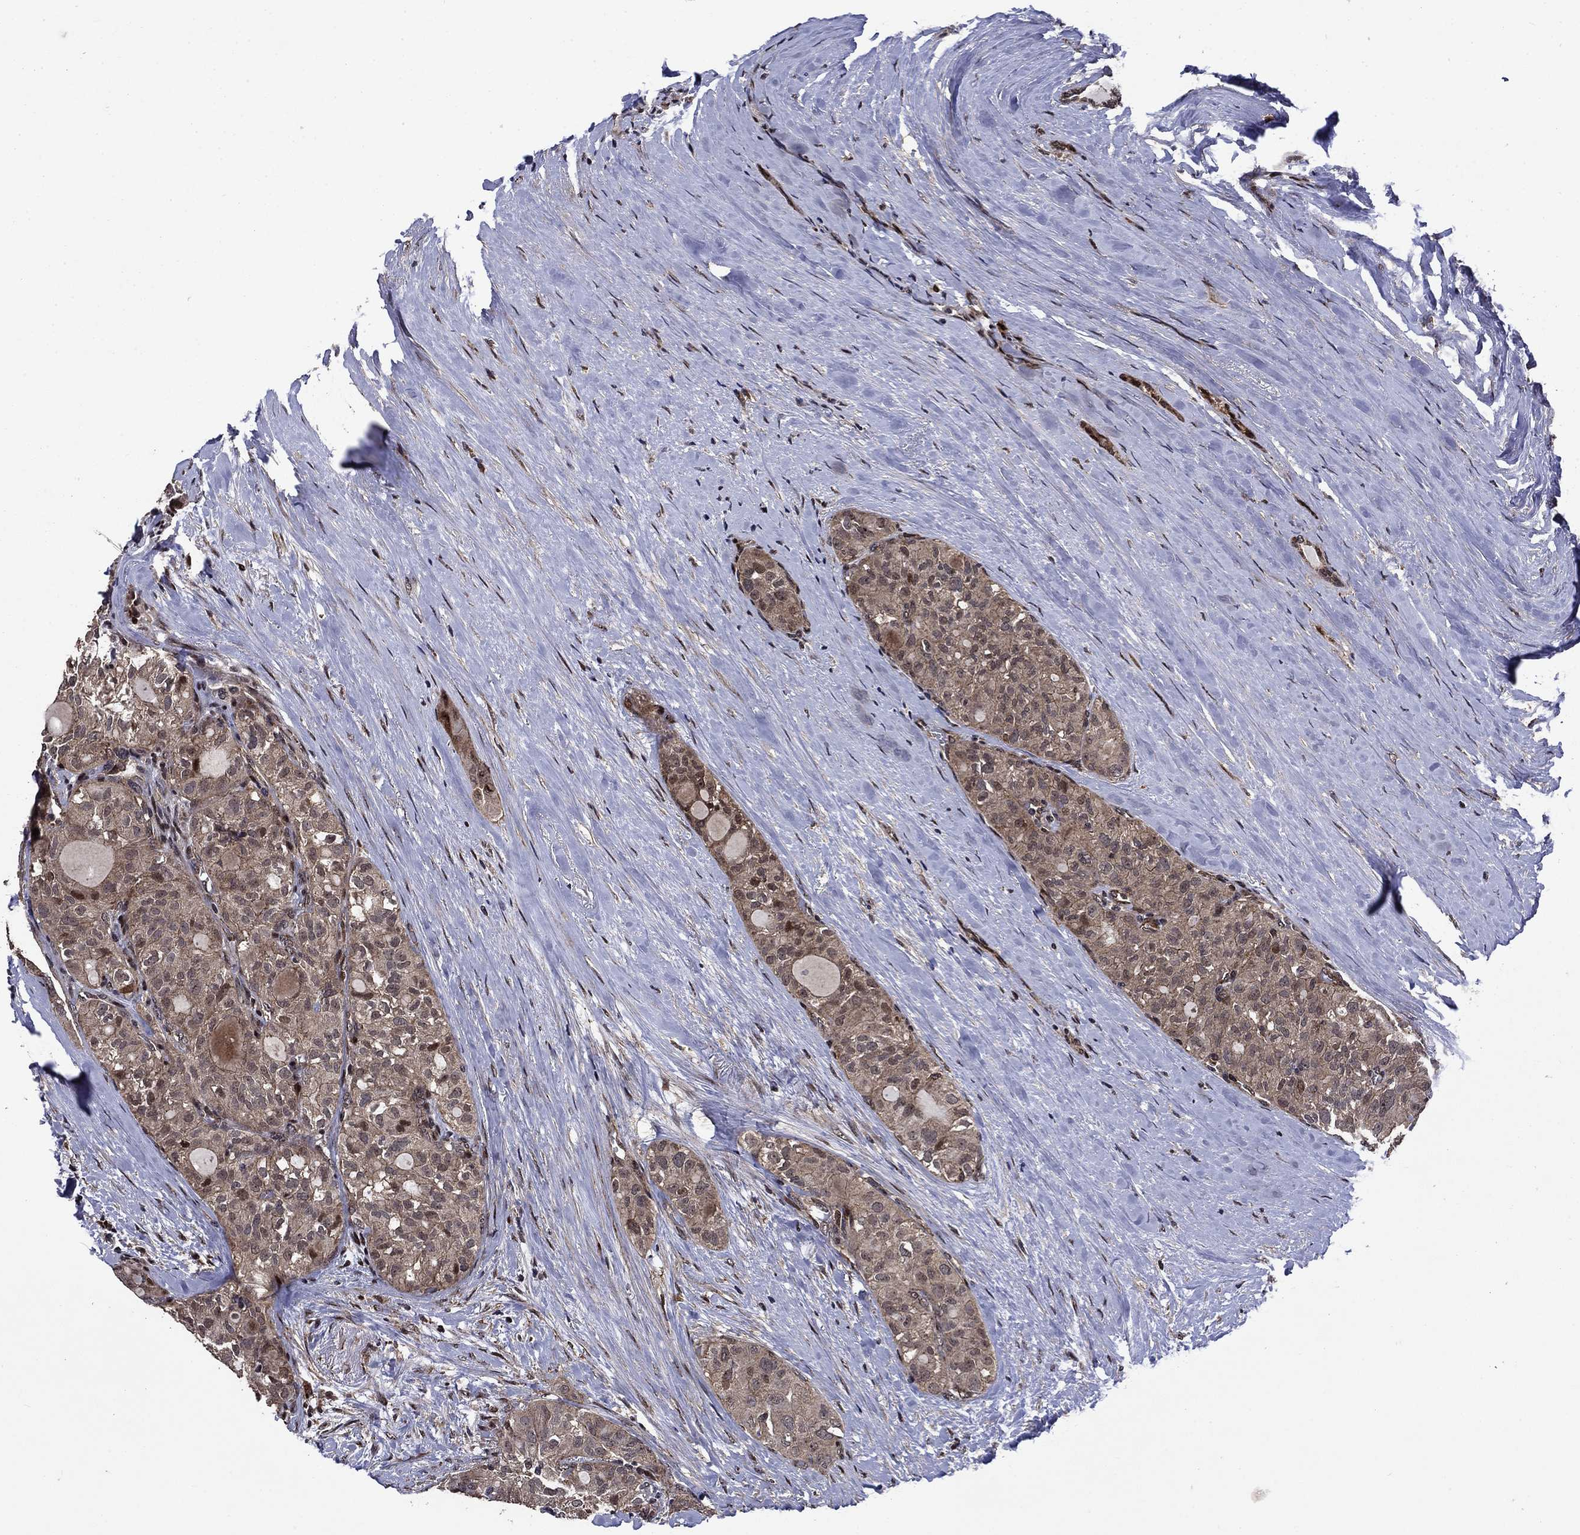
{"staining": {"intensity": "strong", "quantity": "<25%", "location": "cytoplasmic/membranous,nuclear"}, "tissue": "thyroid cancer", "cell_type": "Tumor cells", "image_type": "cancer", "snomed": [{"axis": "morphology", "description": "Follicular adenoma carcinoma, NOS"}, {"axis": "topography", "description": "Thyroid gland"}], "caption": "Tumor cells exhibit strong cytoplasmic/membranous and nuclear expression in about <25% of cells in thyroid cancer (follicular adenoma carcinoma).", "gene": "AGTPBP1", "patient": {"sex": "male", "age": 75}}